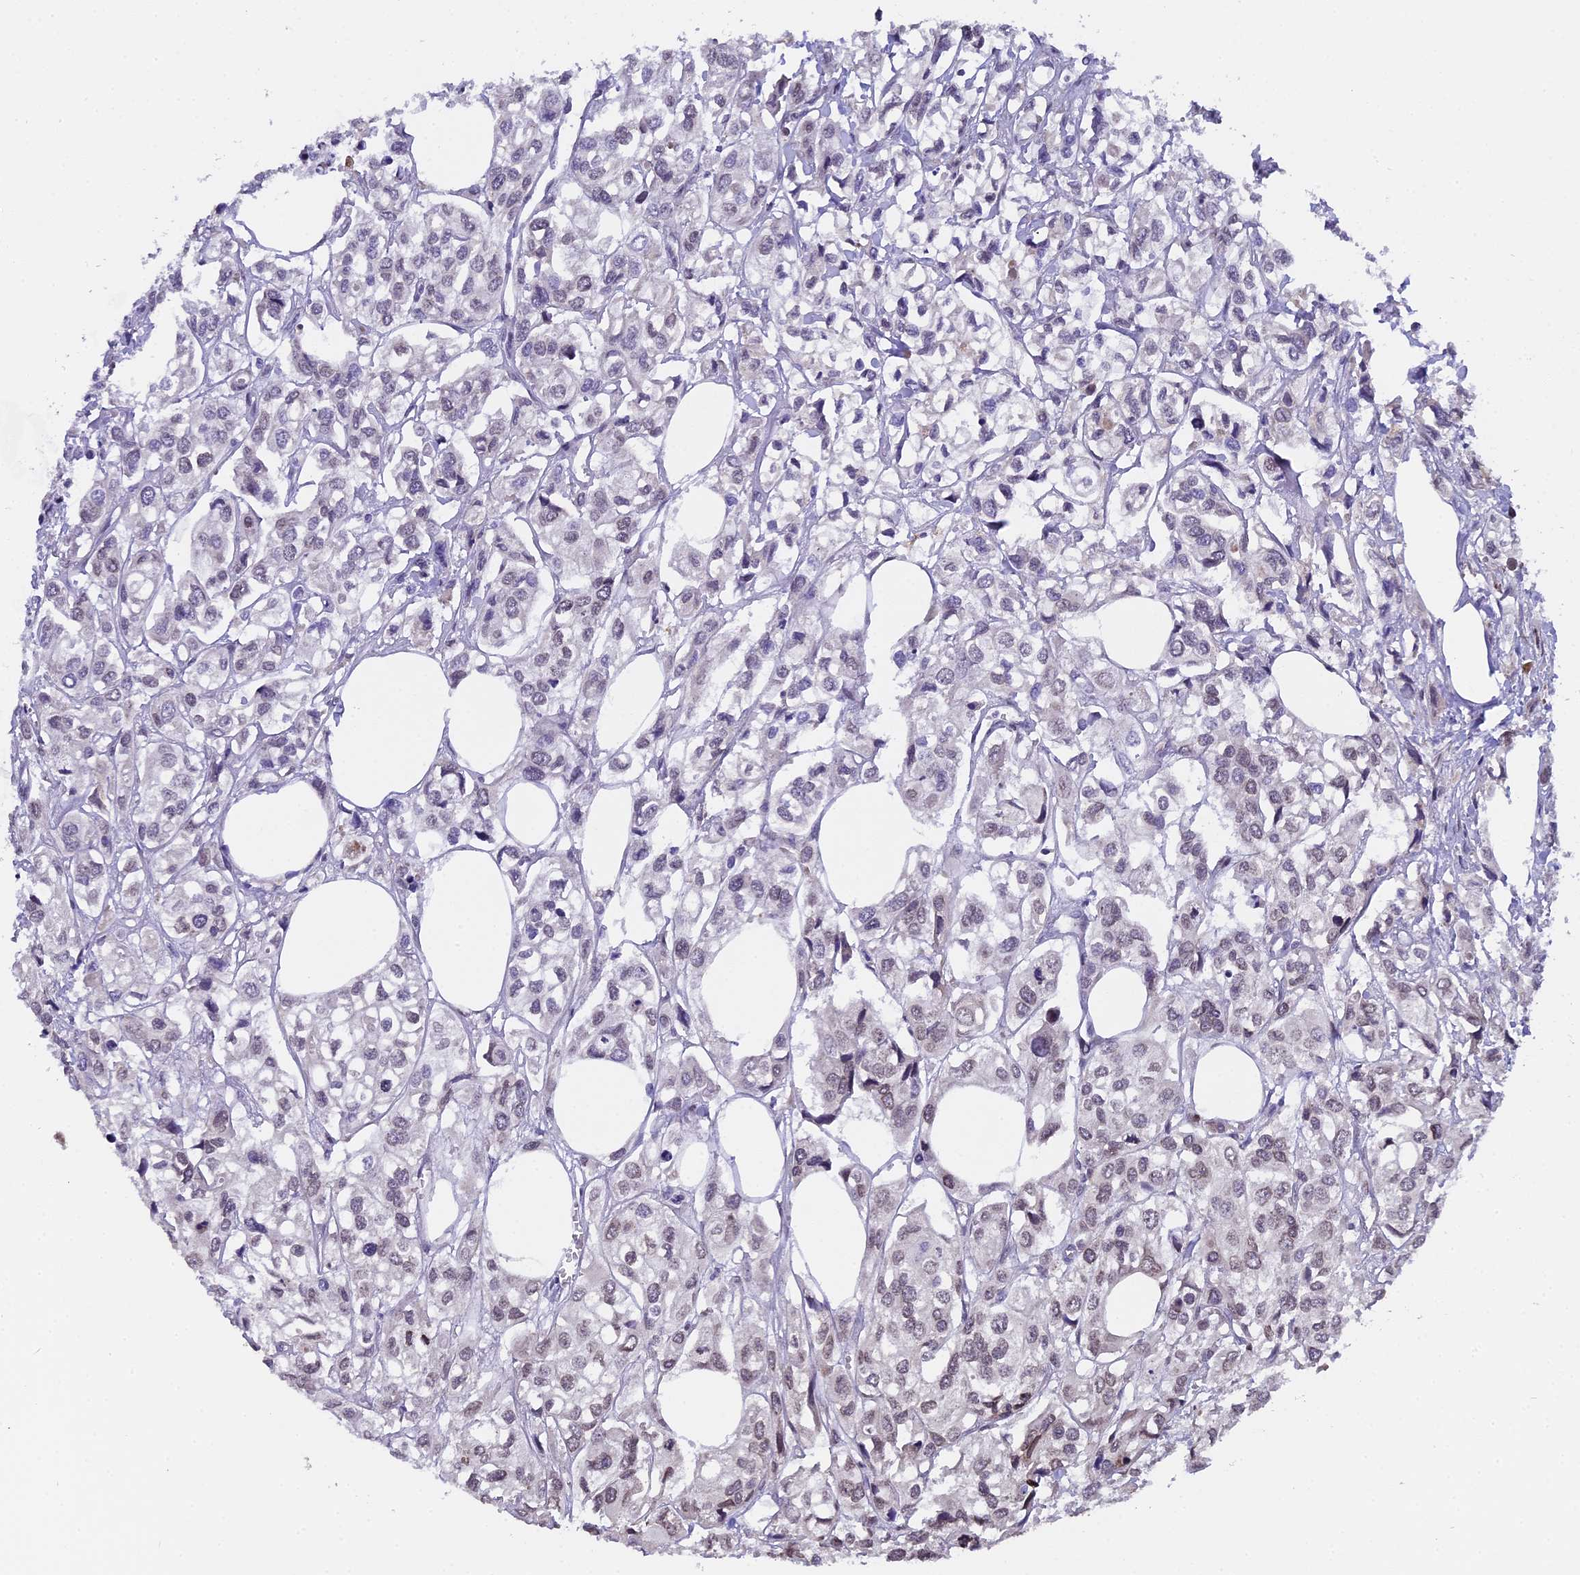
{"staining": {"intensity": "moderate", "quantity": "<25%", "location": "nuclear"}, "tissue": "urothelial cancer", "cell_type": "Tumor cells", "image_type": "cancer", "snomed": [{"axis": "morphology", "description": "Urothelial carcinoma, High grade"}, {"axis": "topography", "description": "Urinary bladder"}], "caption": "IHC histopathology image of neoplastic tissue: human urothelial cancer stained using immunohistochemistry (IHC) shows low levels of moderate protein expression localized specifically in the nuclear of tumor cells, appearing as a nuclear brown color.", "gene": "PYGO1", "patient": {"sex": "male", "age": 67}}